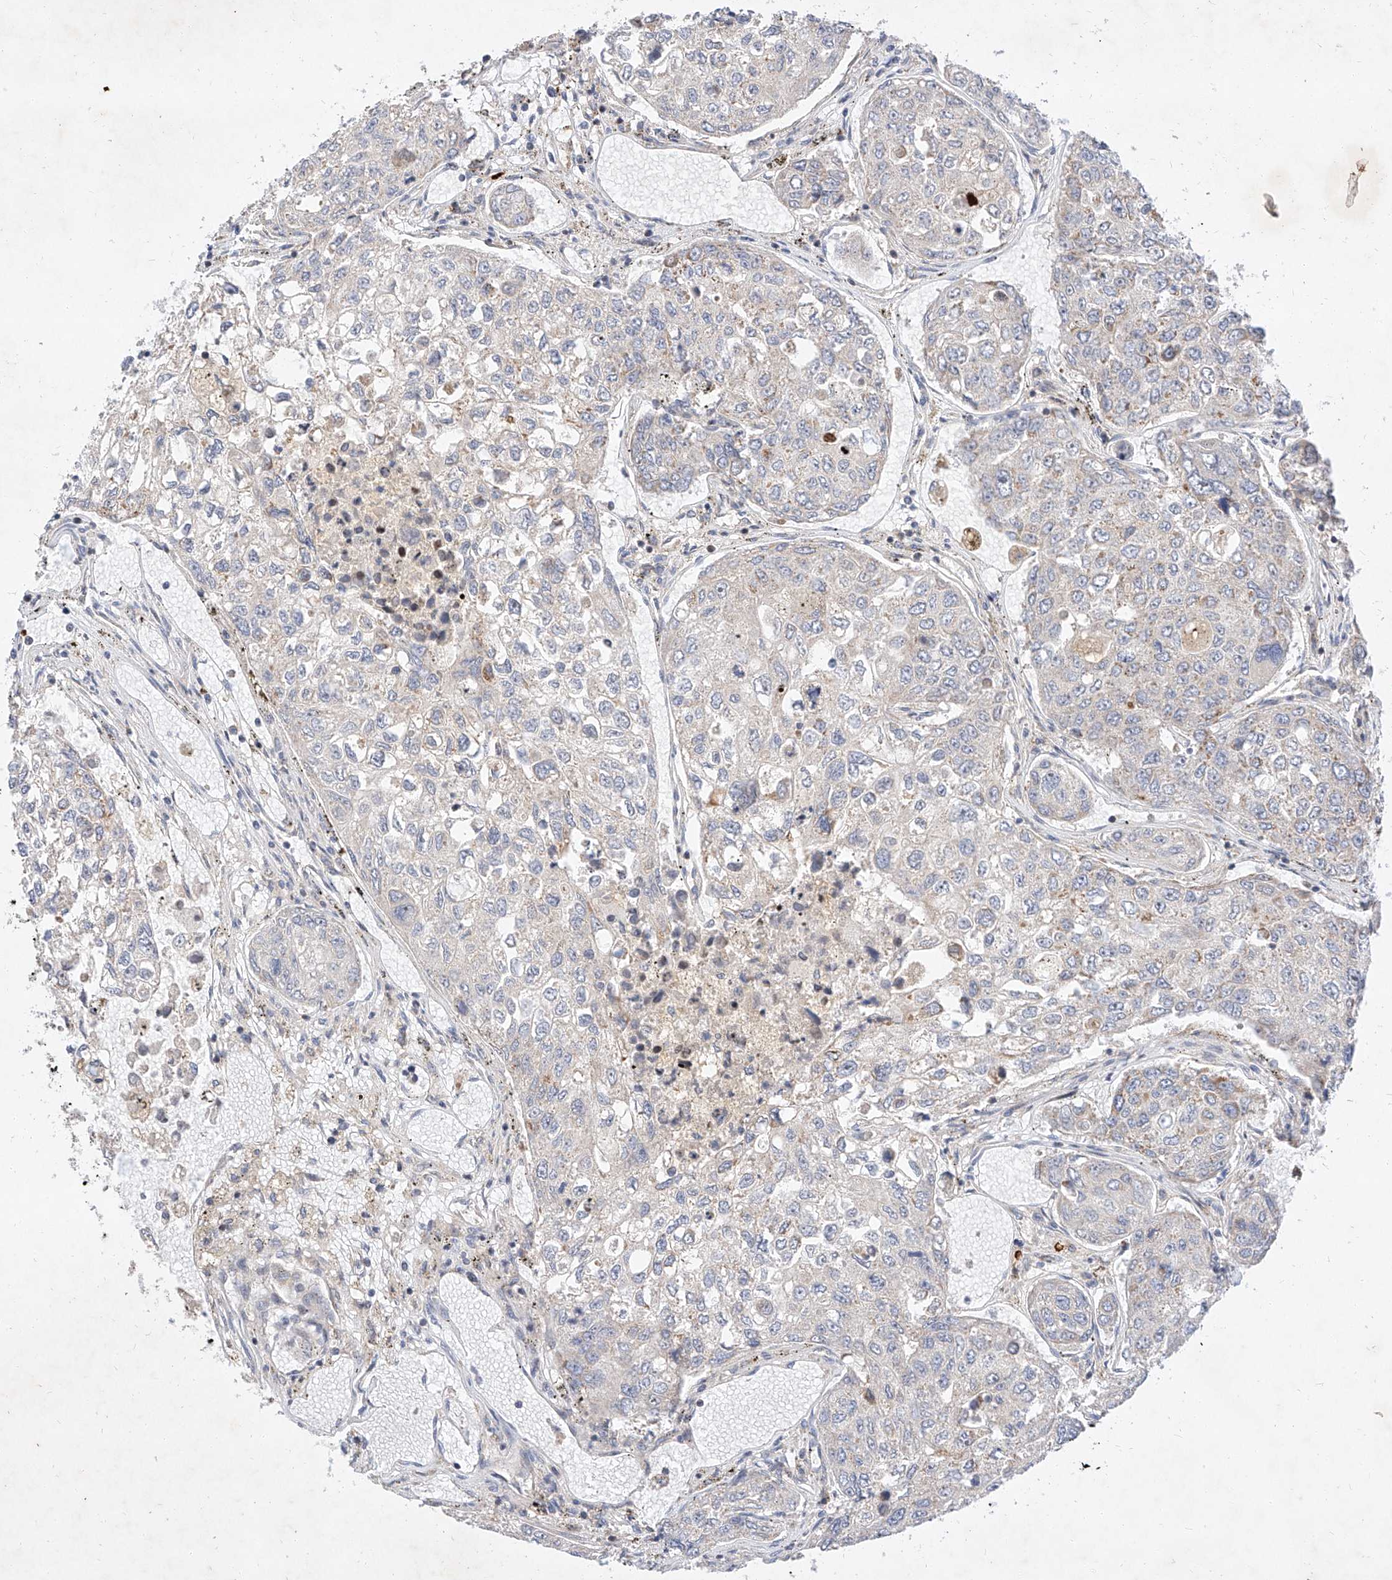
{"staining": {"intensity": "negative", "quantity": "none", "location": "none"}, "tissue": "urothelial cancer", "cell_type": "Tumor cells", "image_type": "cancer", "snomed": [{"axis": "morphology", "description": "Urothelial carcinoma, High grade"}, {"axis": "topography", "description": "Lymph node"}, {"axis": "topography", "description": "Urinary bladder"}], "caption": "An immunohistochemistry (IHC) image of urothelial cancer is shown. There is no staining in tumor cells of urothelial cancer.", "gene": "OSGEPL1", "patient": {"sex": "male", "age": 51}}